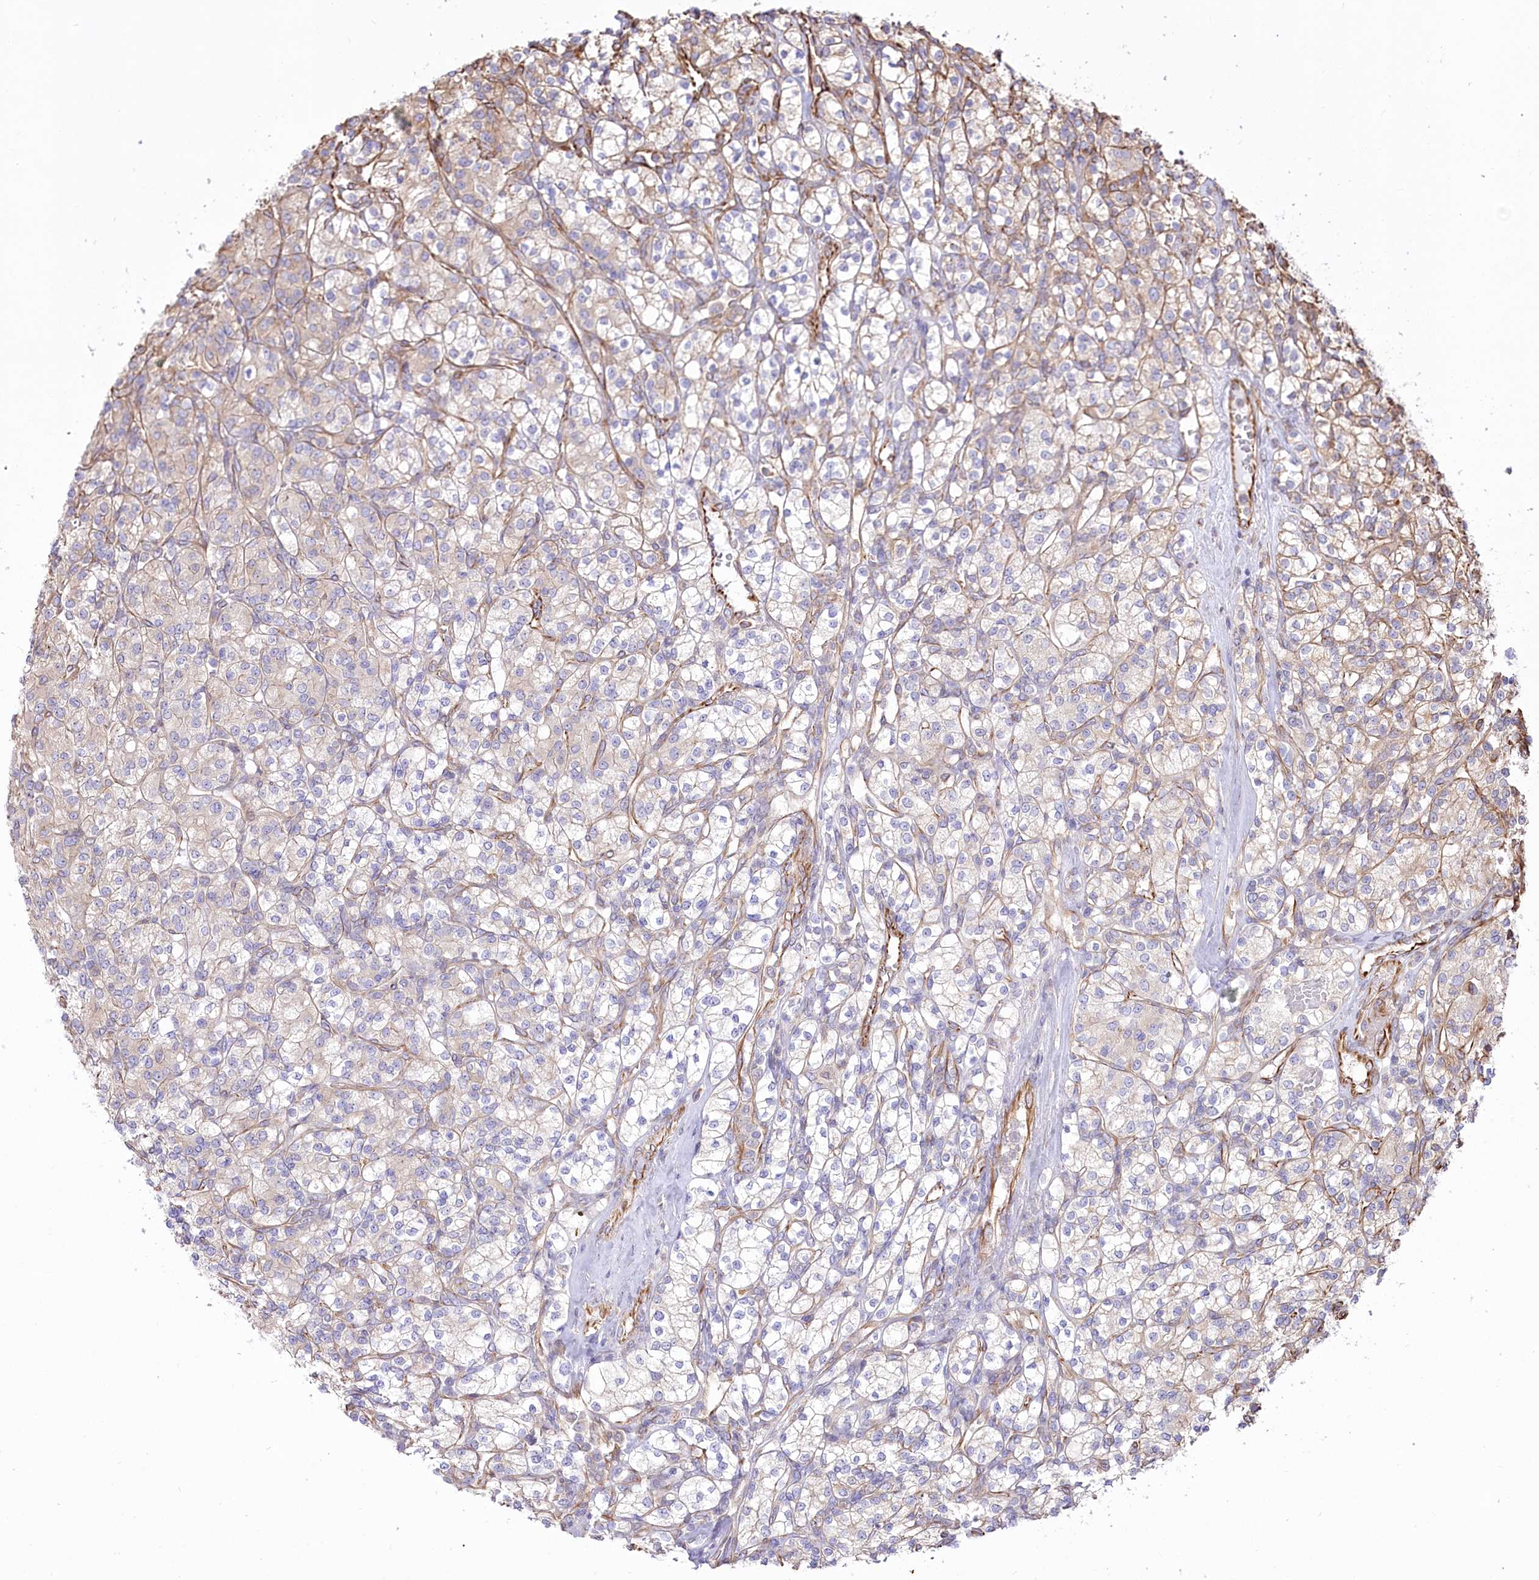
{"staining": {"intensity": "weak", "quantity": "<25%", "location": "cytoplasmic/membranous"}, "tissue": "renal cancer", "cell_type": "Tumor cells", "image_type": "cancer", "snomed": [{"axis": "morphology", "description": "Adenocarcinoma, NOS"}, {"axis": "topography", "description": "Kidney"}], "caption": "DAB immunohistochemical staining of human renal cancer shows no significant expression in tumor cells. (DAB immunohistochemistry (IHC) with hematoxylin counter stain).", "gene": "TTC1", "patient": {"sex": "male", "age": 77}}